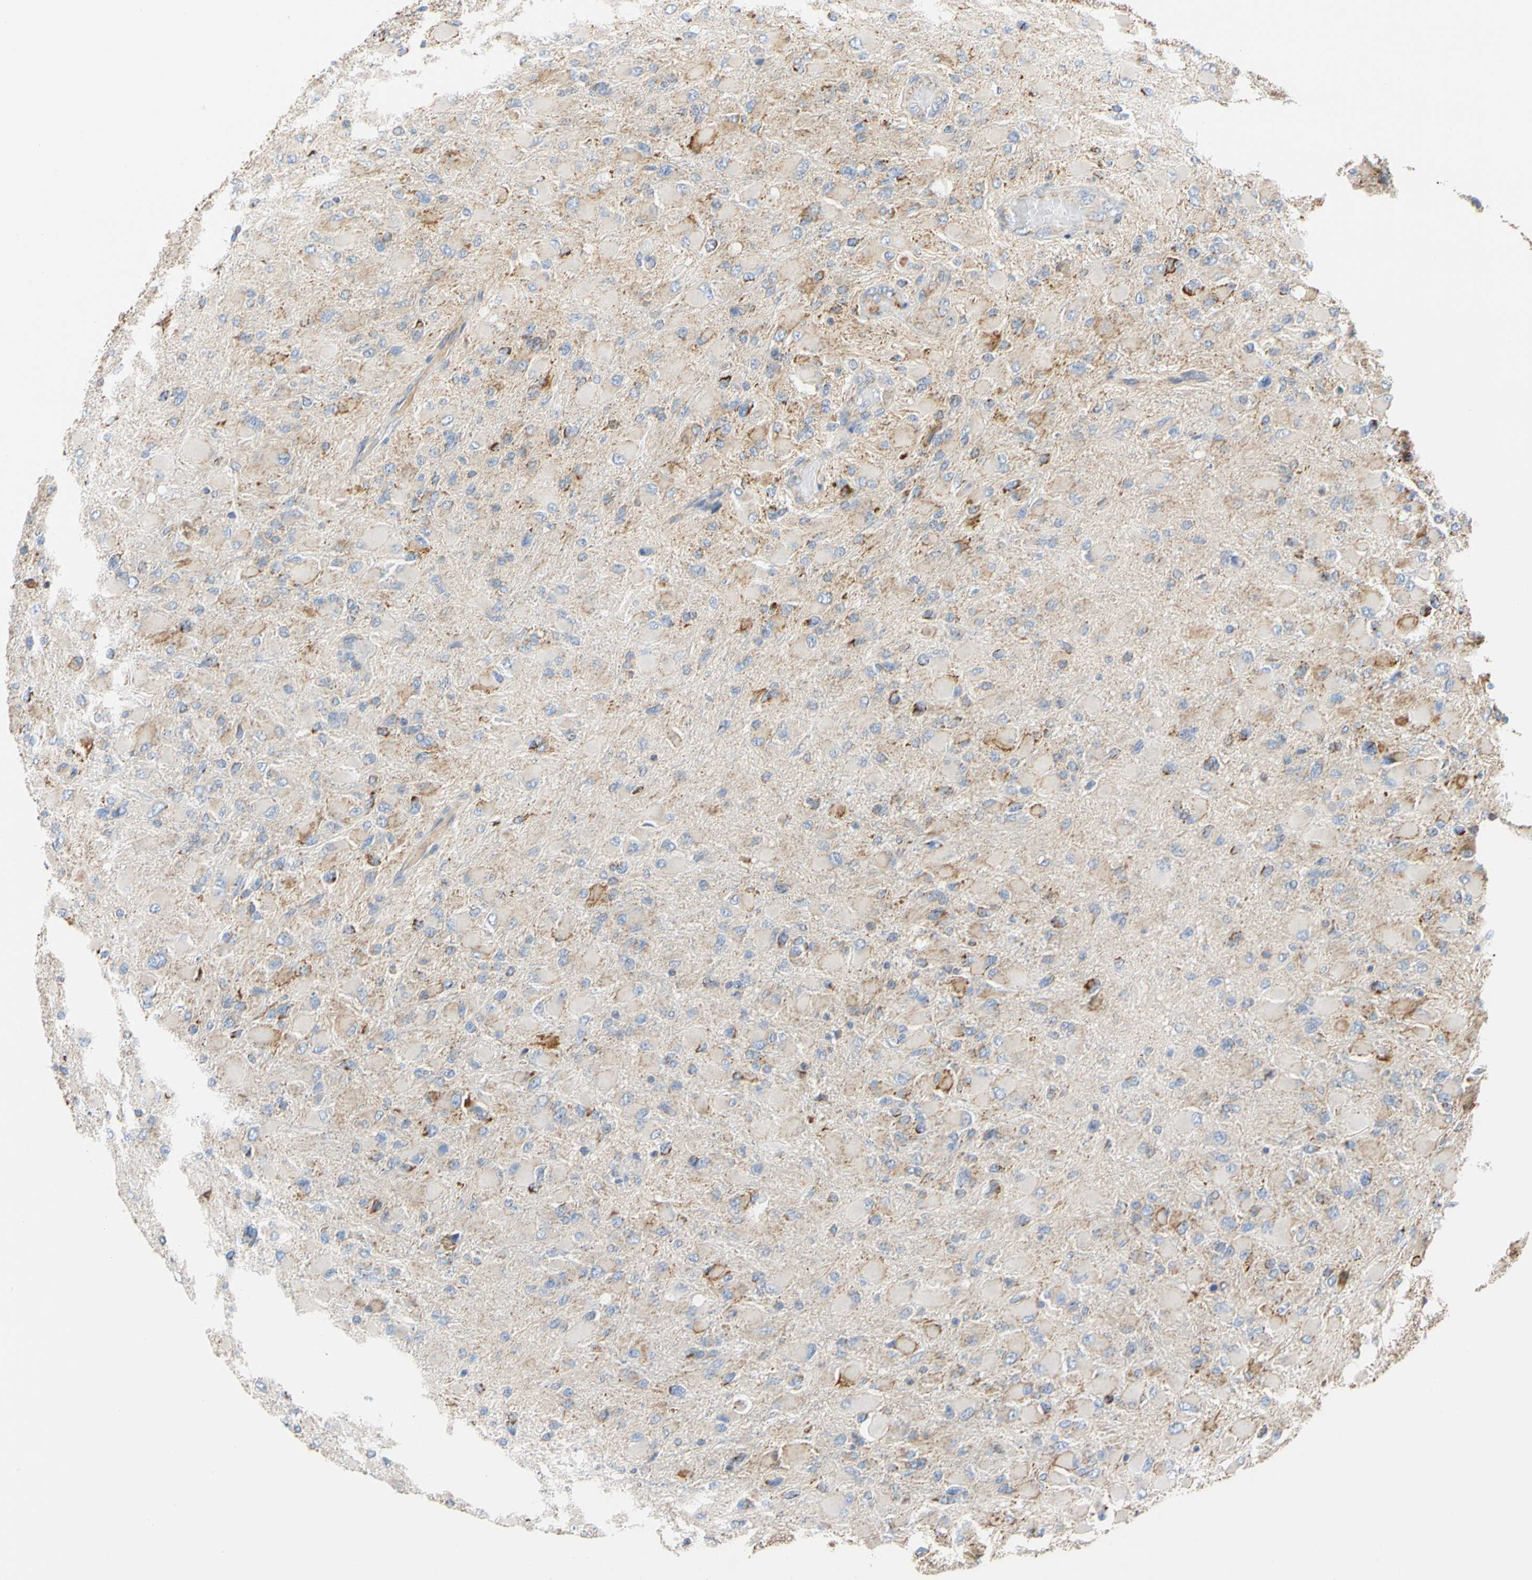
{"staining": {"intensity": "weak", "quantity": "25%-75%", "location": "cytoplasmic/membranous"}, "tissue": "glioma", "cell_type": "Tumor cells", "image_type": "cancer", "snomed": [{"axis": "morphology", "description": "Glioma, malignant, High grade"}, {"axis": "topography", "description": "Cerebral cortex"}], "caption": "Immunohistochemical staining of human glioma displays low levels of weak cytoplasmic/membranous positivity in approximately 25%-75% of tumor cells. (brown staining indicates protein expression, while blue staining denotes nuclei).", "gene": "ACAT1", "patient": {"sex": "female", "age": 36}}